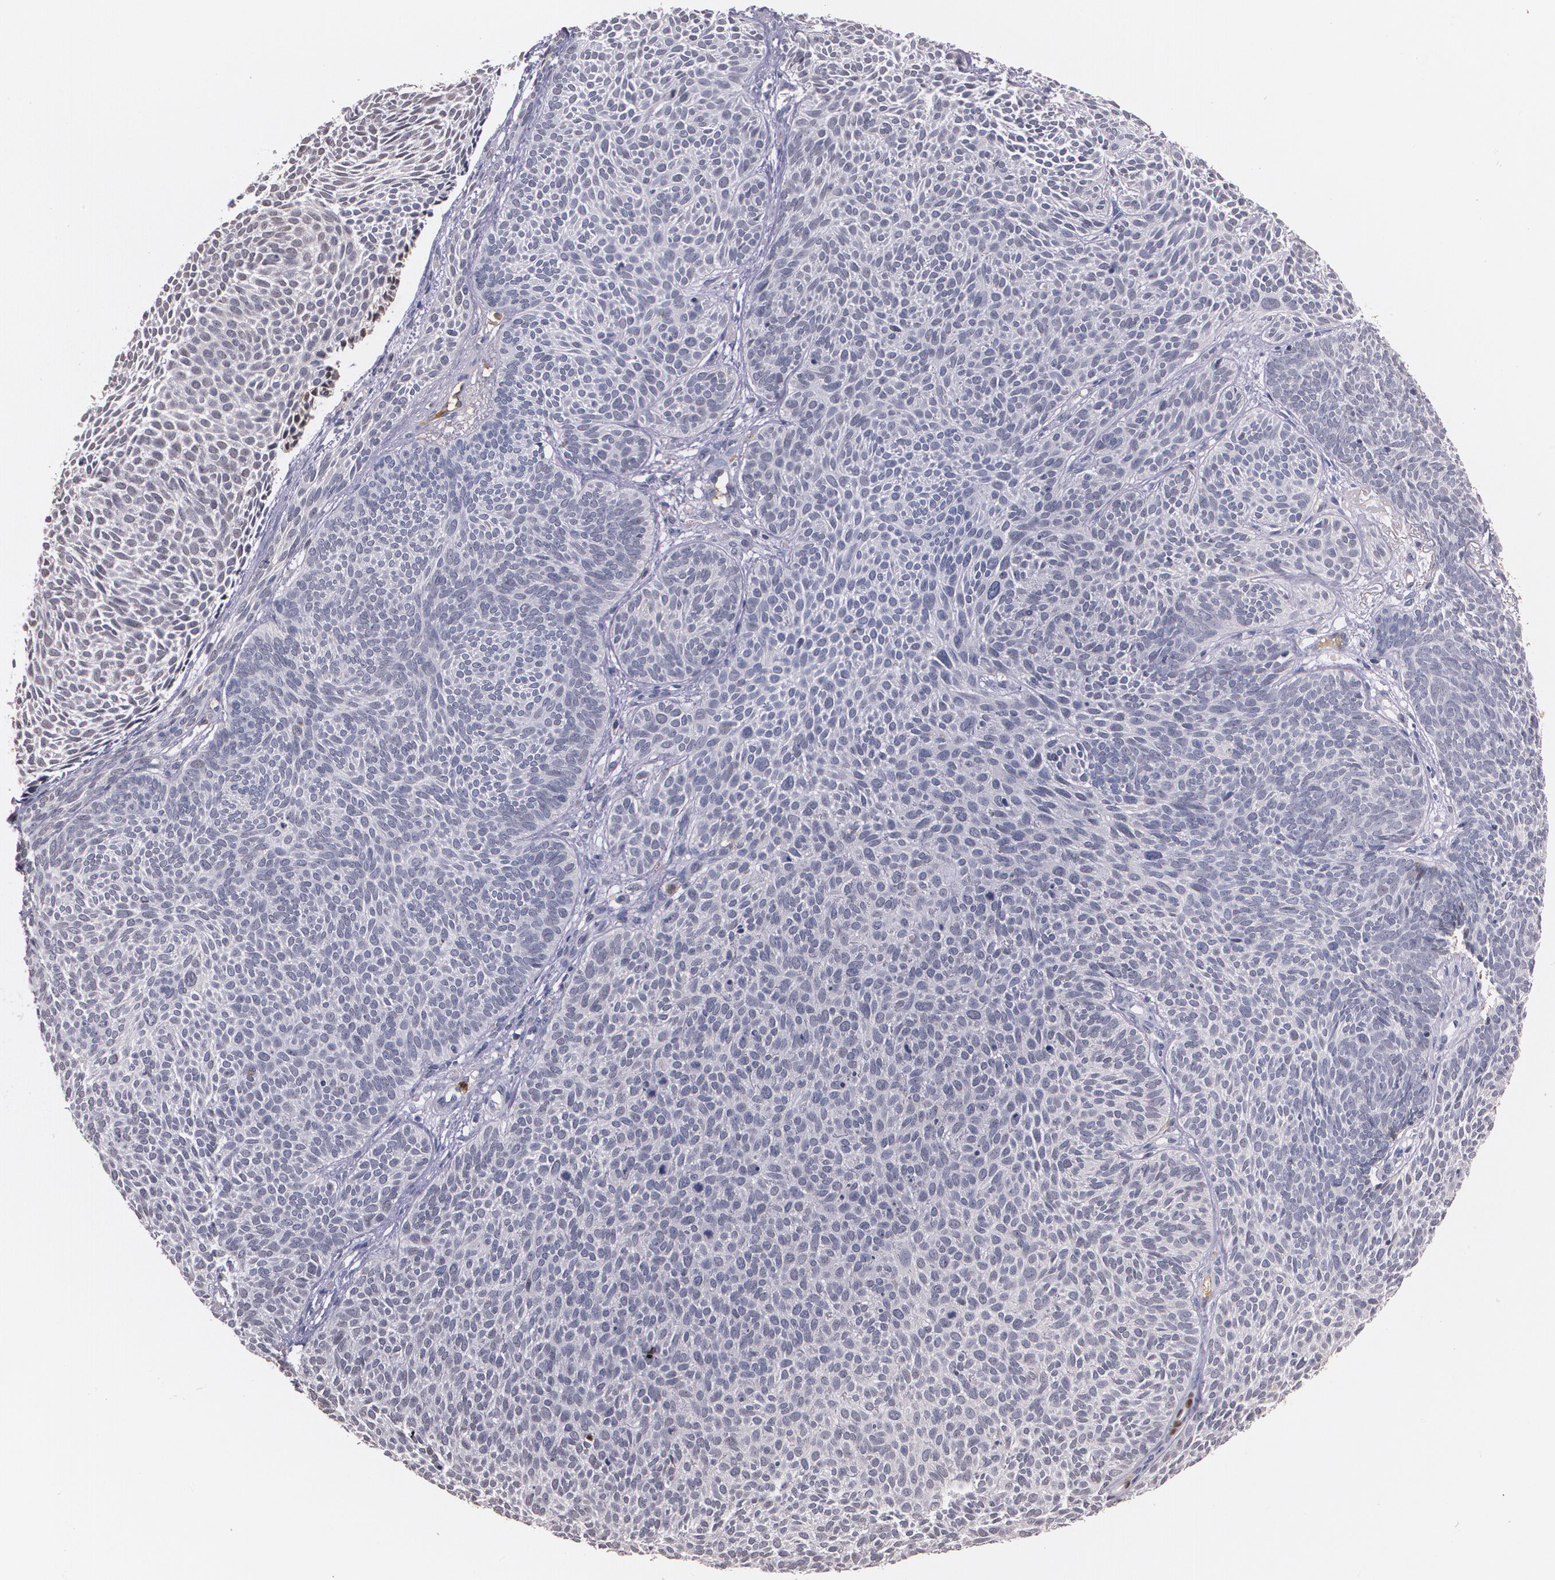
{"staining": {"intensity": "negative", "quantity": "none", "location": "none"}, "tissue": "skin cancer", "cell_type": "Tumor cells", "image_type": "cancer", "snomed": [{"axis": "morphology", "description": "Basal cell carcinoma"}, {"axis": "topography", "description": "Skin"}], "caption": "Immunohistochemistry (IHC) photomicrograph of skin cancer (basal cell carcinoma) stained for a protein (brown), which shows no staining in tumor cells.", "gene": "PTS", "patient": {"sex": "male", "age": 84}}